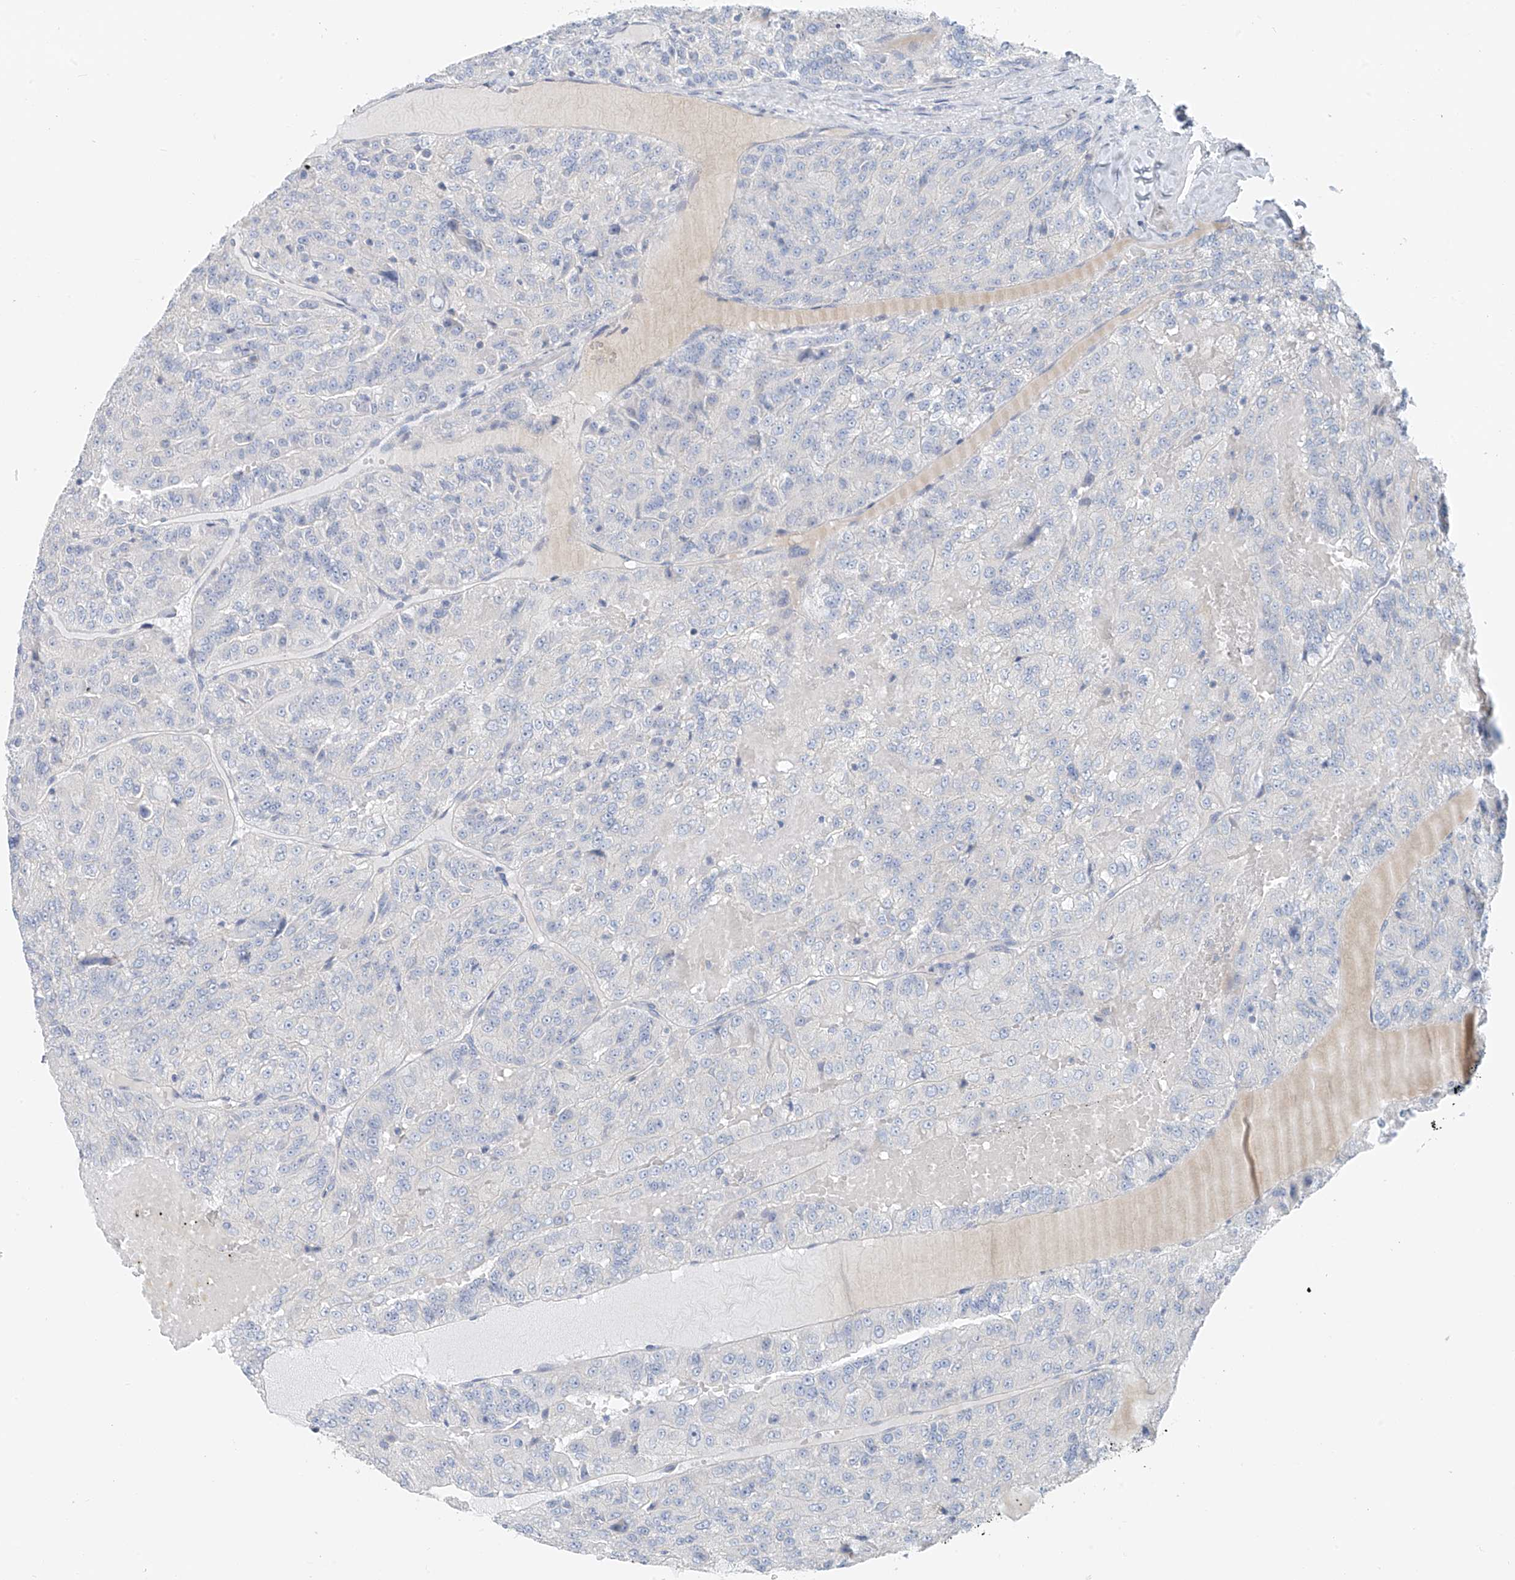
{"staining": {"intensity": "negative", "quantity": "none", "location": "none"}, "tissue": "renal cancer", "cell_type": "Tumor cells", "image_type": "cancer", "snomed": [{"axis": "morphology", "description": "Adenocarcinoma, NOS"}, {"axis": "topography", "description": "Kidney"}], "caption": "Histopathology image shows no significant protein positivity in tumor cells of renal cancer.", "gene": "POMGNT2", "patient": {"sex": "female", "age": 63}}